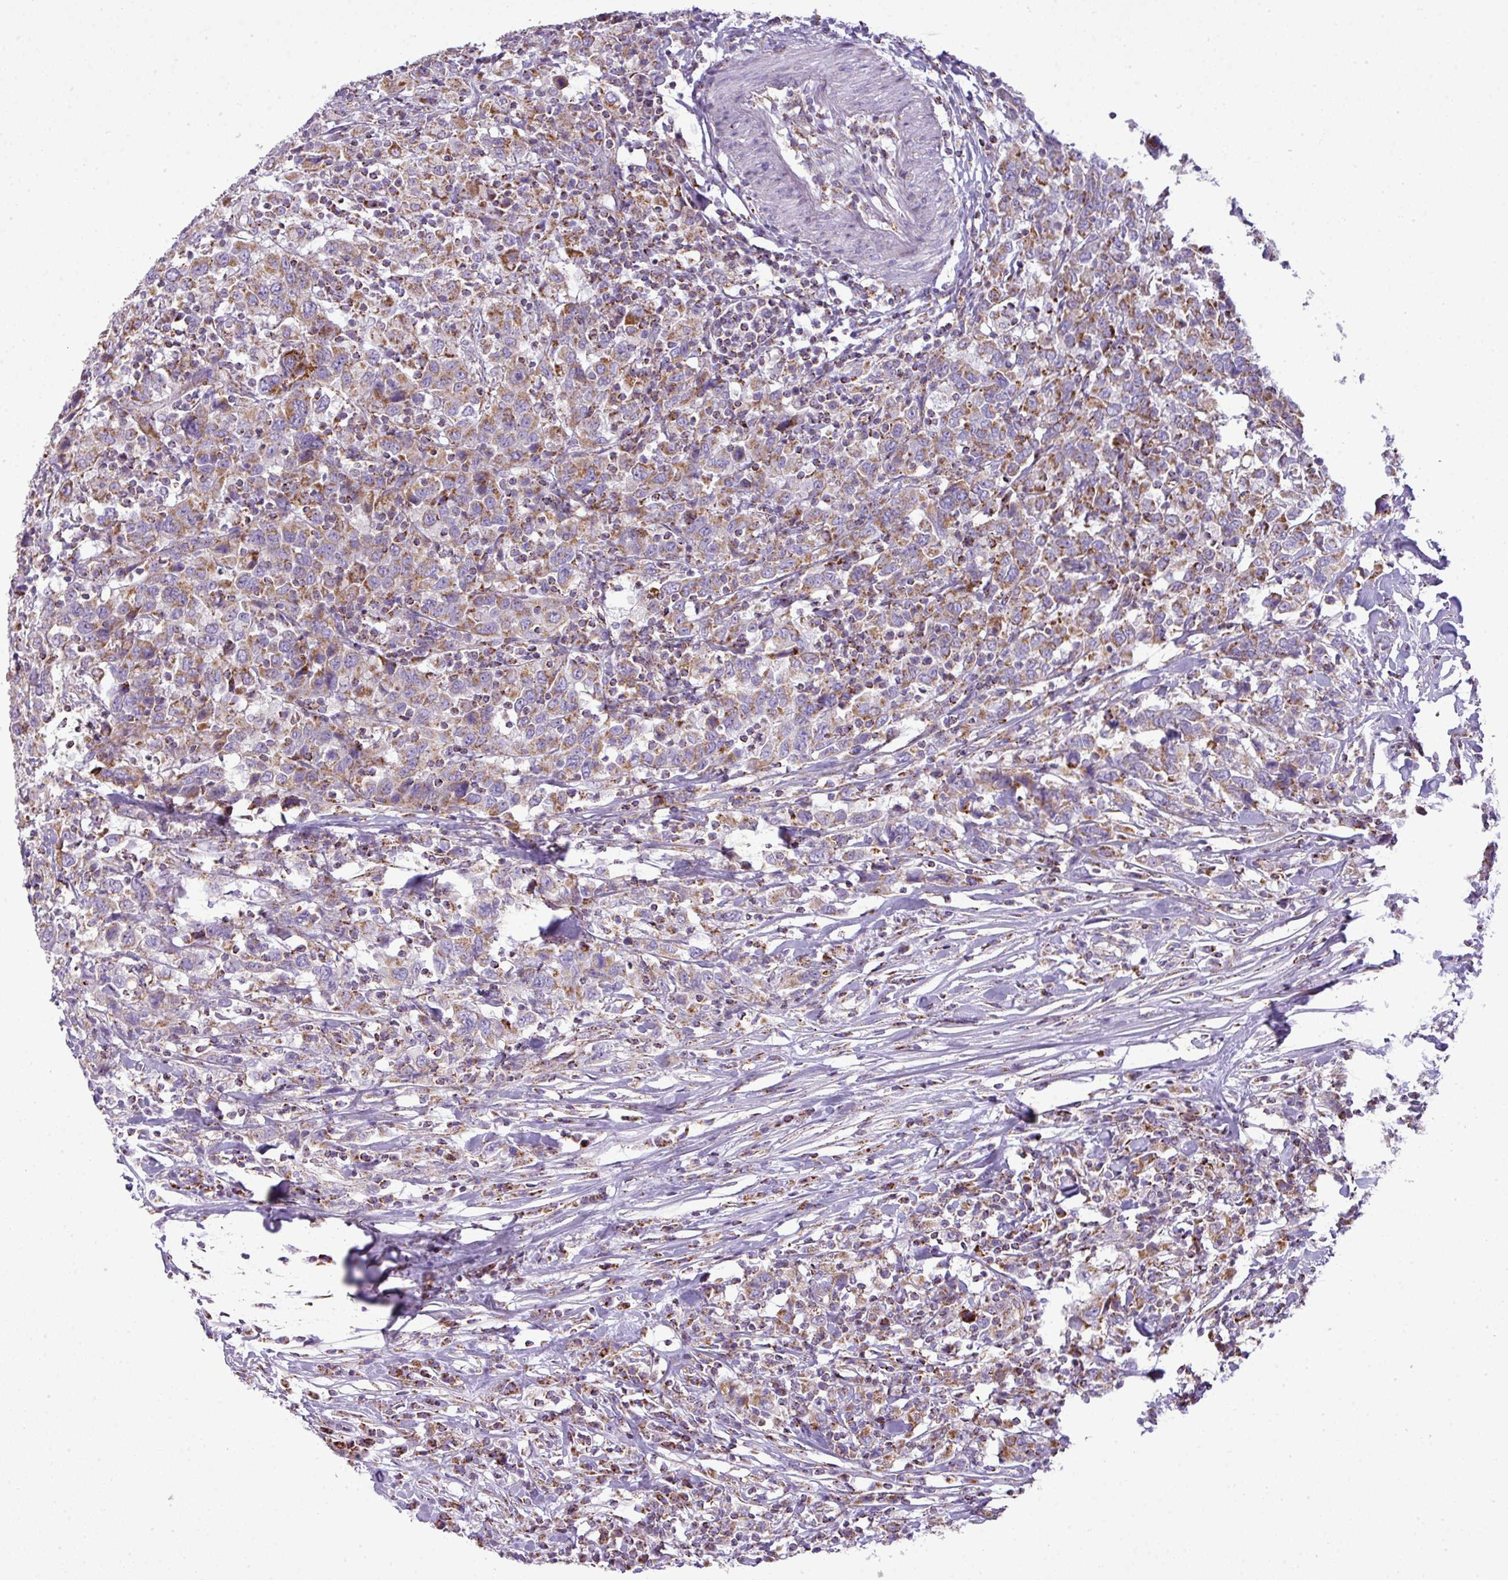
{"staining": {"intensity": "moderate", "quantity": ">75%", "location": "cytoplasmic/membranous"}, "tissue": "urothelial cancer", "cell_type": "Tumor cells", "image_type": "cancer", "snomed": [{"axis": "morphology", "description": "Urothelial carcinoma, High grade"}, {"axis": "topography", "description": "Urinary bladder"}], "caption": "IHC of urothelial cancer exhibits medium levels of moderate cytoplasmic/membranous positivity in approximately >75% of tumor cells. (IHC, brightfield microscopy, high magnification).", "gene": "ZNF81", "patient": {"sex": "male", "age": 61}}